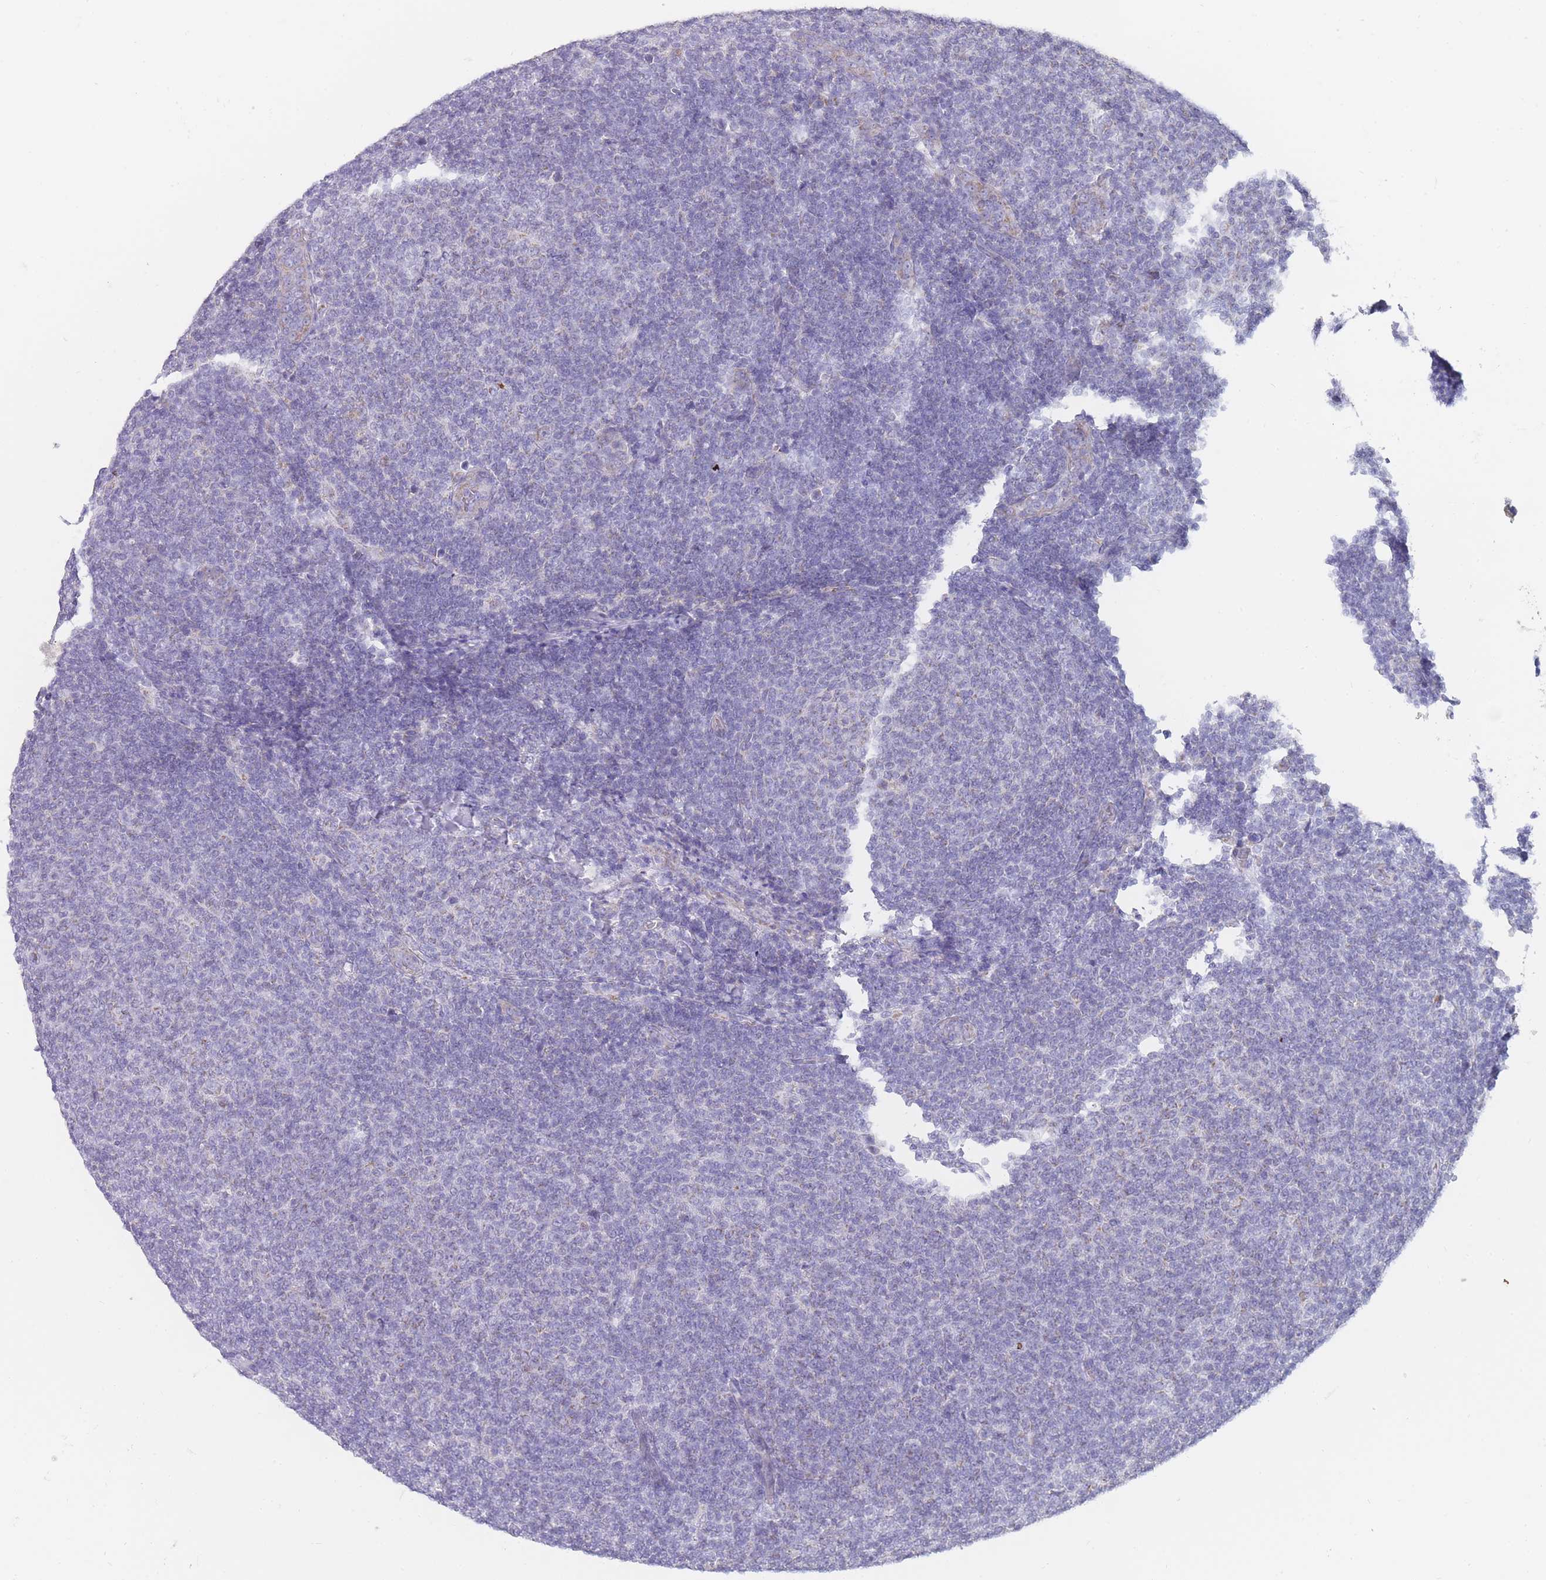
{"staining": {"intensity": "negative", "quantity": "none", "location": "none"}, "tissue": "lymphoma", "cell_type": "Tumor cells", "image_type": "cancer", "snomed": [{"axis": "morphology", "description": "Malignant lymphoma, non-Hodgkin's type, Low grade"}, {"axis": "topography", "description": "Lymph node"}], "caption": "This is a image of immunohistochemistry (IHC) staining of lymphoma, which shows no staining in tumor cells. The staining is performed using DAB brown chromogen with nuclei counter-stained in using hematoxylin.", "gene": "MRPS14", "patient": {"sex": "male", "age": 66}}